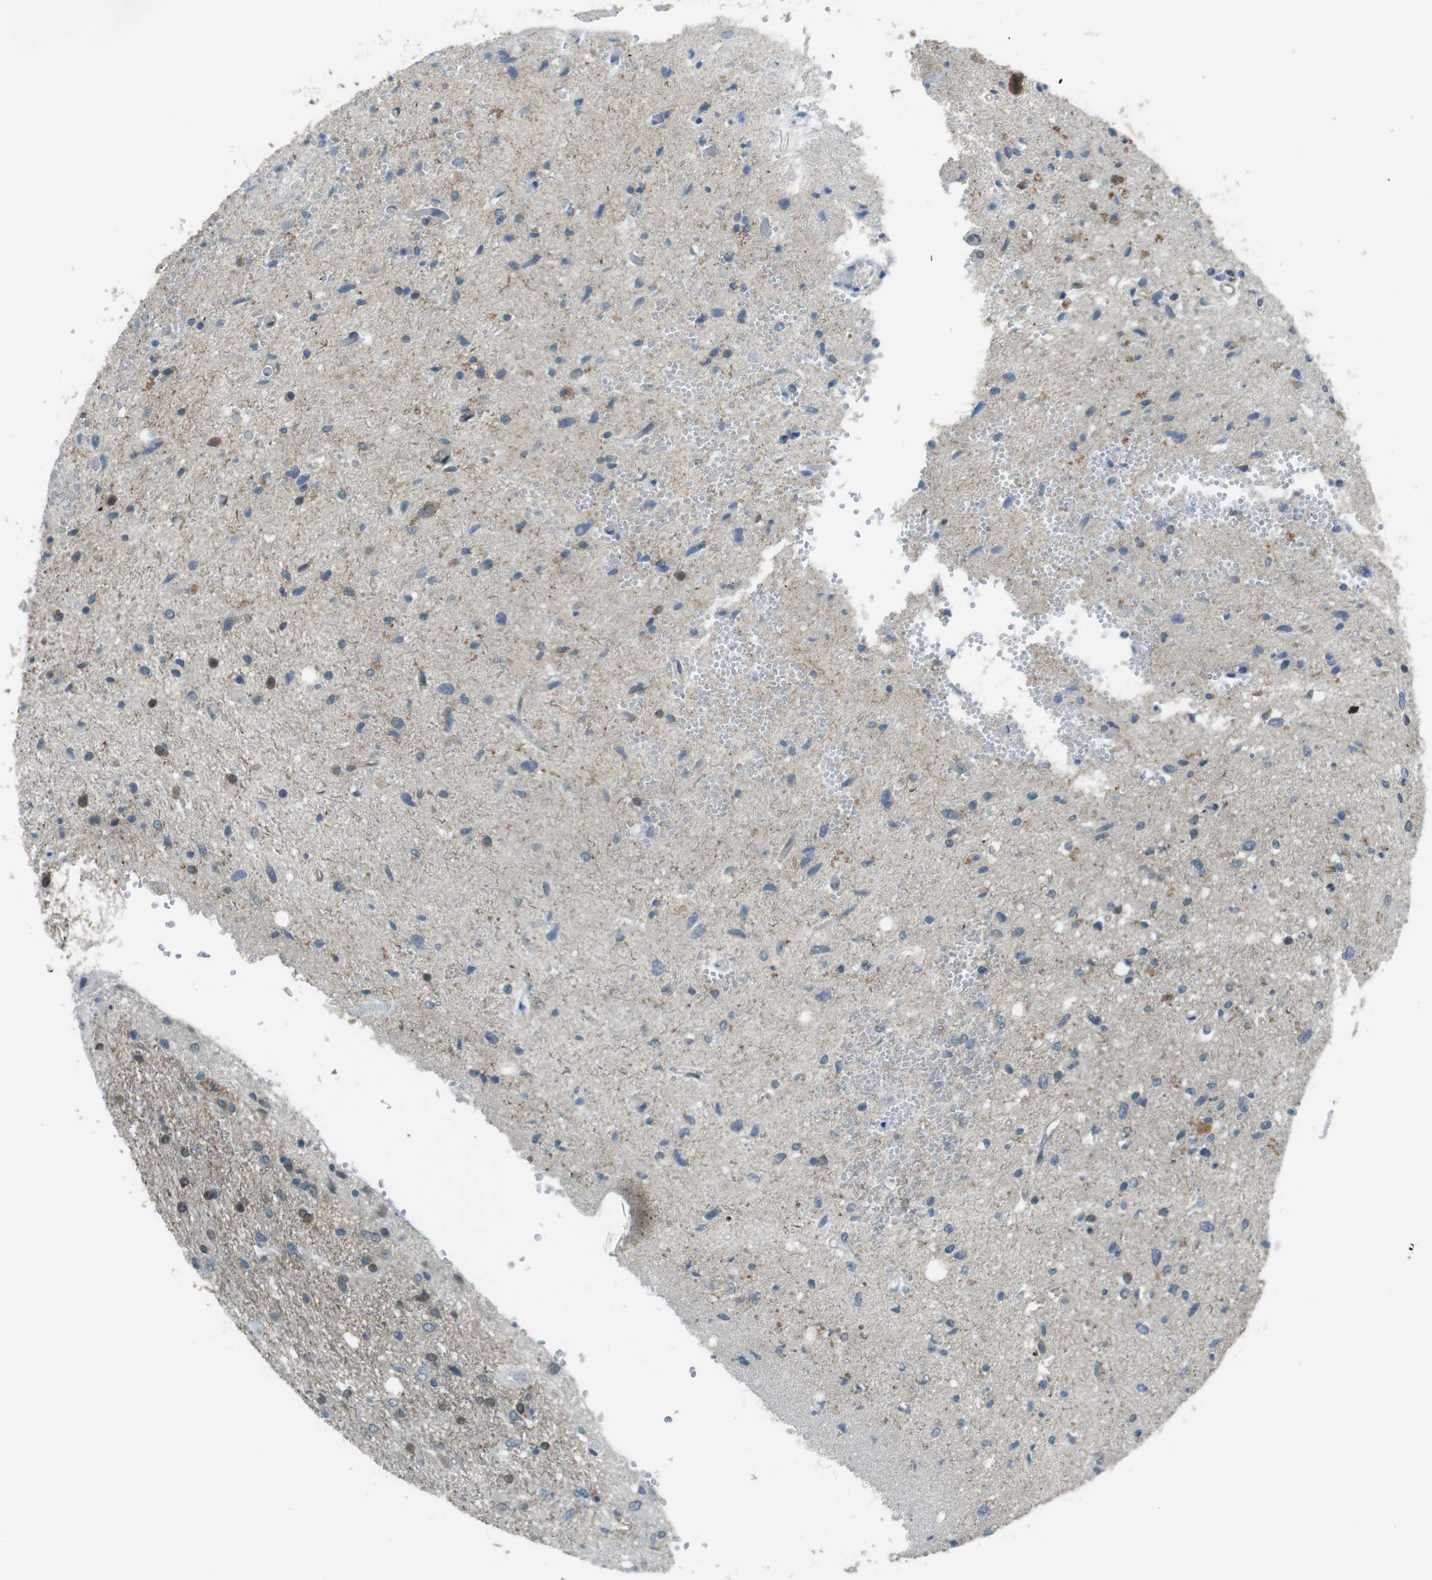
{"staining": {"intensity": "negative", "quantity": "none", "location": "none"}, "tissue": "glioma", "cell_type": "Tumor cells", "image_type": "cancer", "snomed": [{"axis": "morphology", "description": "Glioma, malignant, Low grade"}, {"axis": "topography", "description": "Brain"}], "caption": "Immunohistochemistry of malignant glioma (low-grade) displays no positivity in tumor cells.", "gene": "MFAP3", "patient": {"sex": "male", "age": 77}}